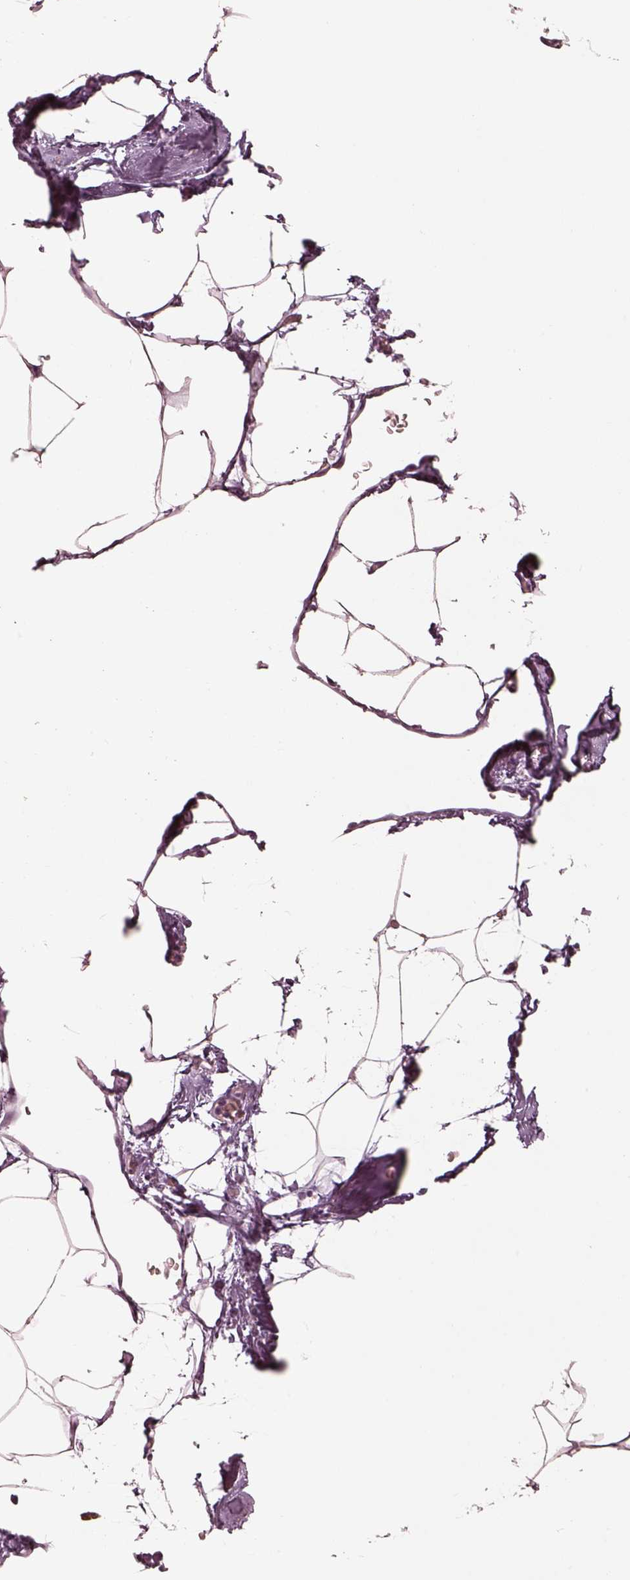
{"staining": {"intensity": "negative", "quantity": "none", "location": "none"}, "tissue": "adipose tissue", "cell_type": "Adipocytes", "image_type": "normal", "snomed": [{"axis": "morphology", "description": "Normal tissue, NOS"}, {"axis": "topography", "description": "Adipose tissue"}], "caption": "Immunohistochemistry (IHC) of benign adipose tissue shows no expression in adipocytes. (DAB immunohistochemistry (IHC), high magnification).", "gene": "SPATA6L", "patient": {"sex": "male", "age": 57}}